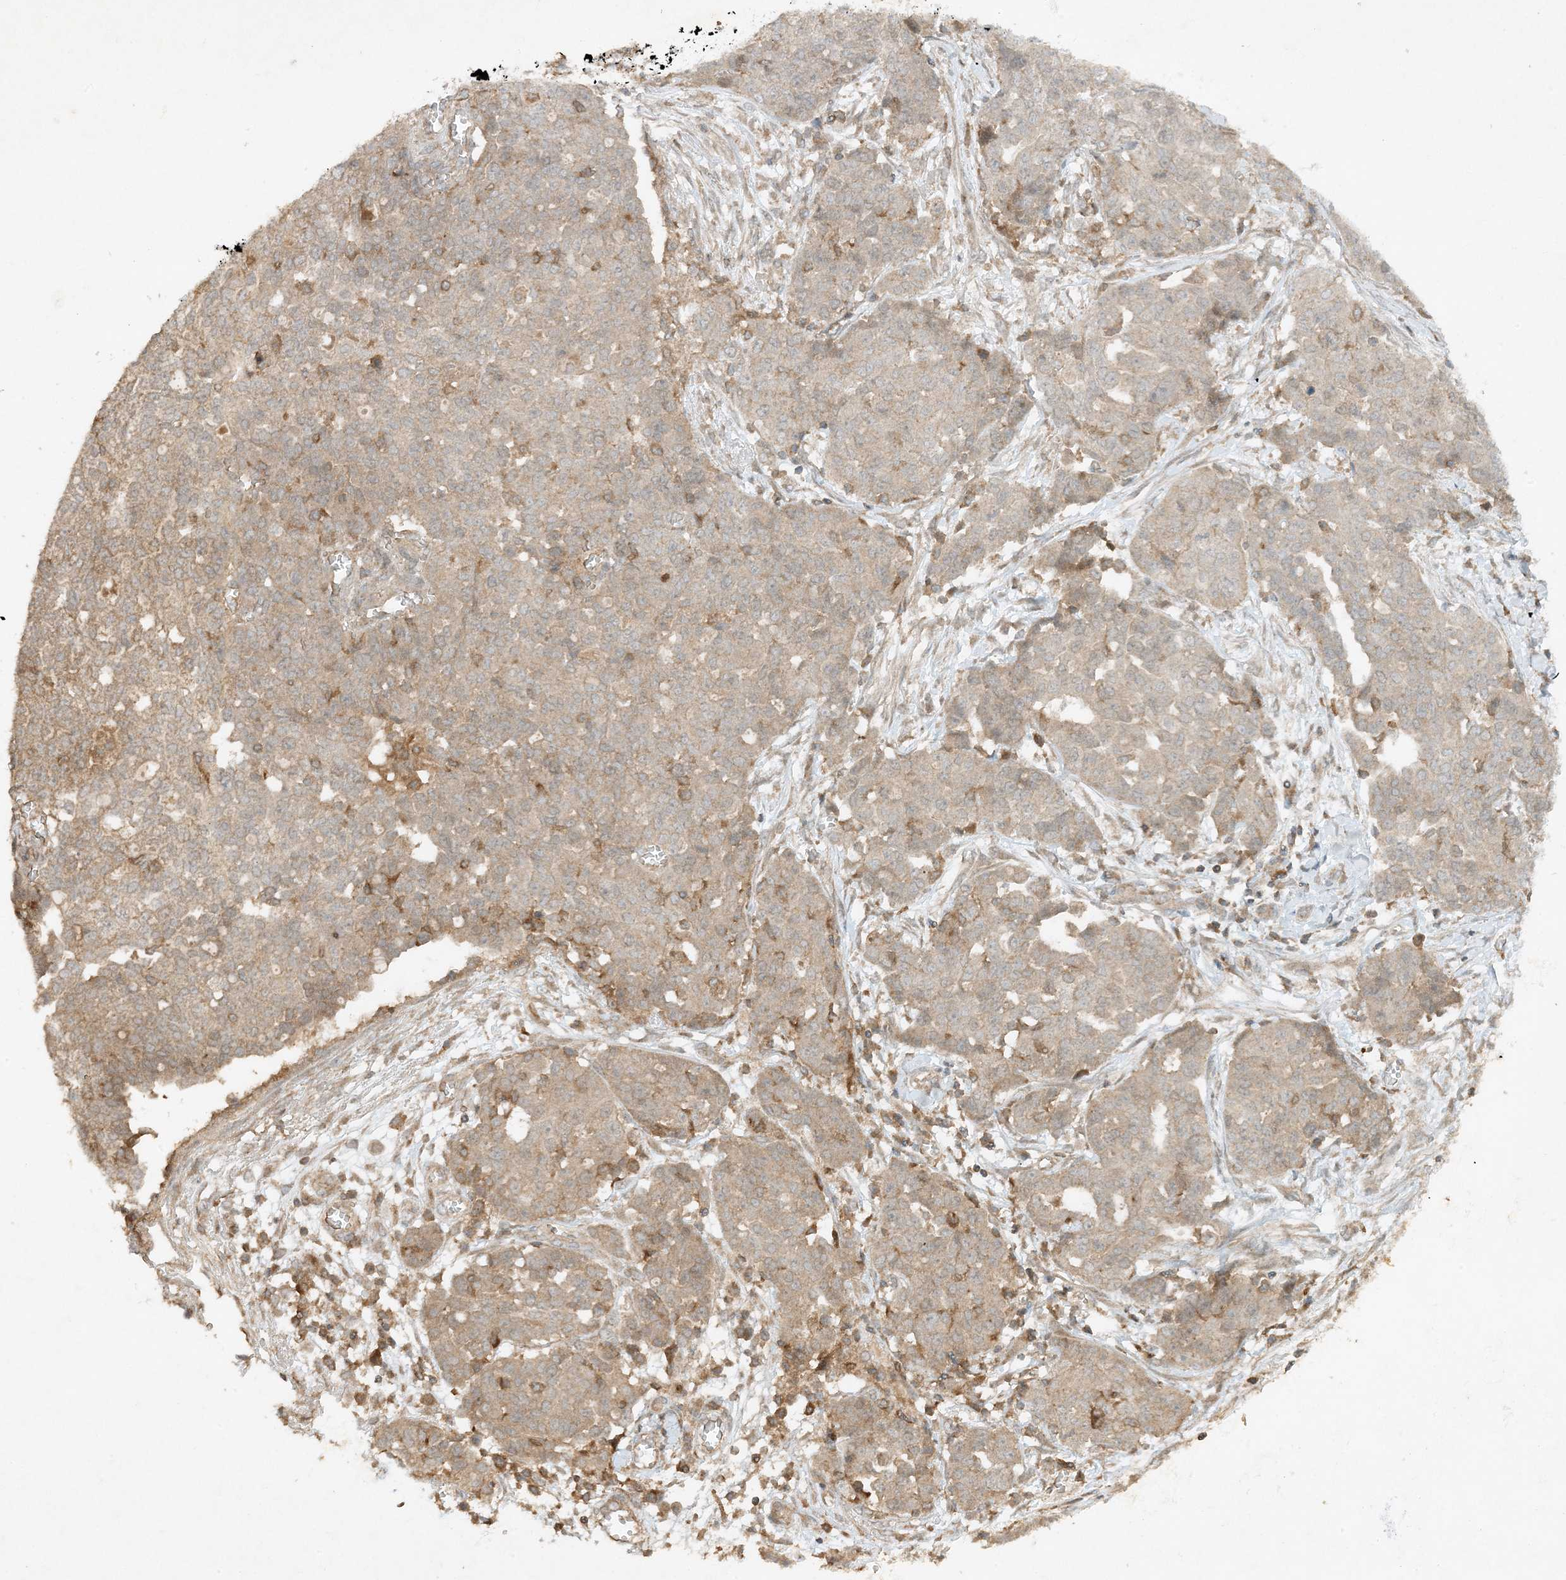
{"staining": {"intensity": "weak", "quantity": "<25%", "location": "cytoplasmic/membranous"}, "tissue": "ovarian cancer", "cell_type": "Tumor cells", "image_type": "cancer", "snomed": [{"axis": "morphology", "description": "Cystadenocarcinoma, serous, NOS"}, {"axis": "topography", "description": "Soft tissue"}, {"axis": "topography", "description": "Ovary"}], "caption": "Photomicrograph shows no significant protein positivity in tumor cells of serous cystadenocarcinoma (ovarian).", "gene": "XRN1", "patient": {"sex": "female", "age": 57}}